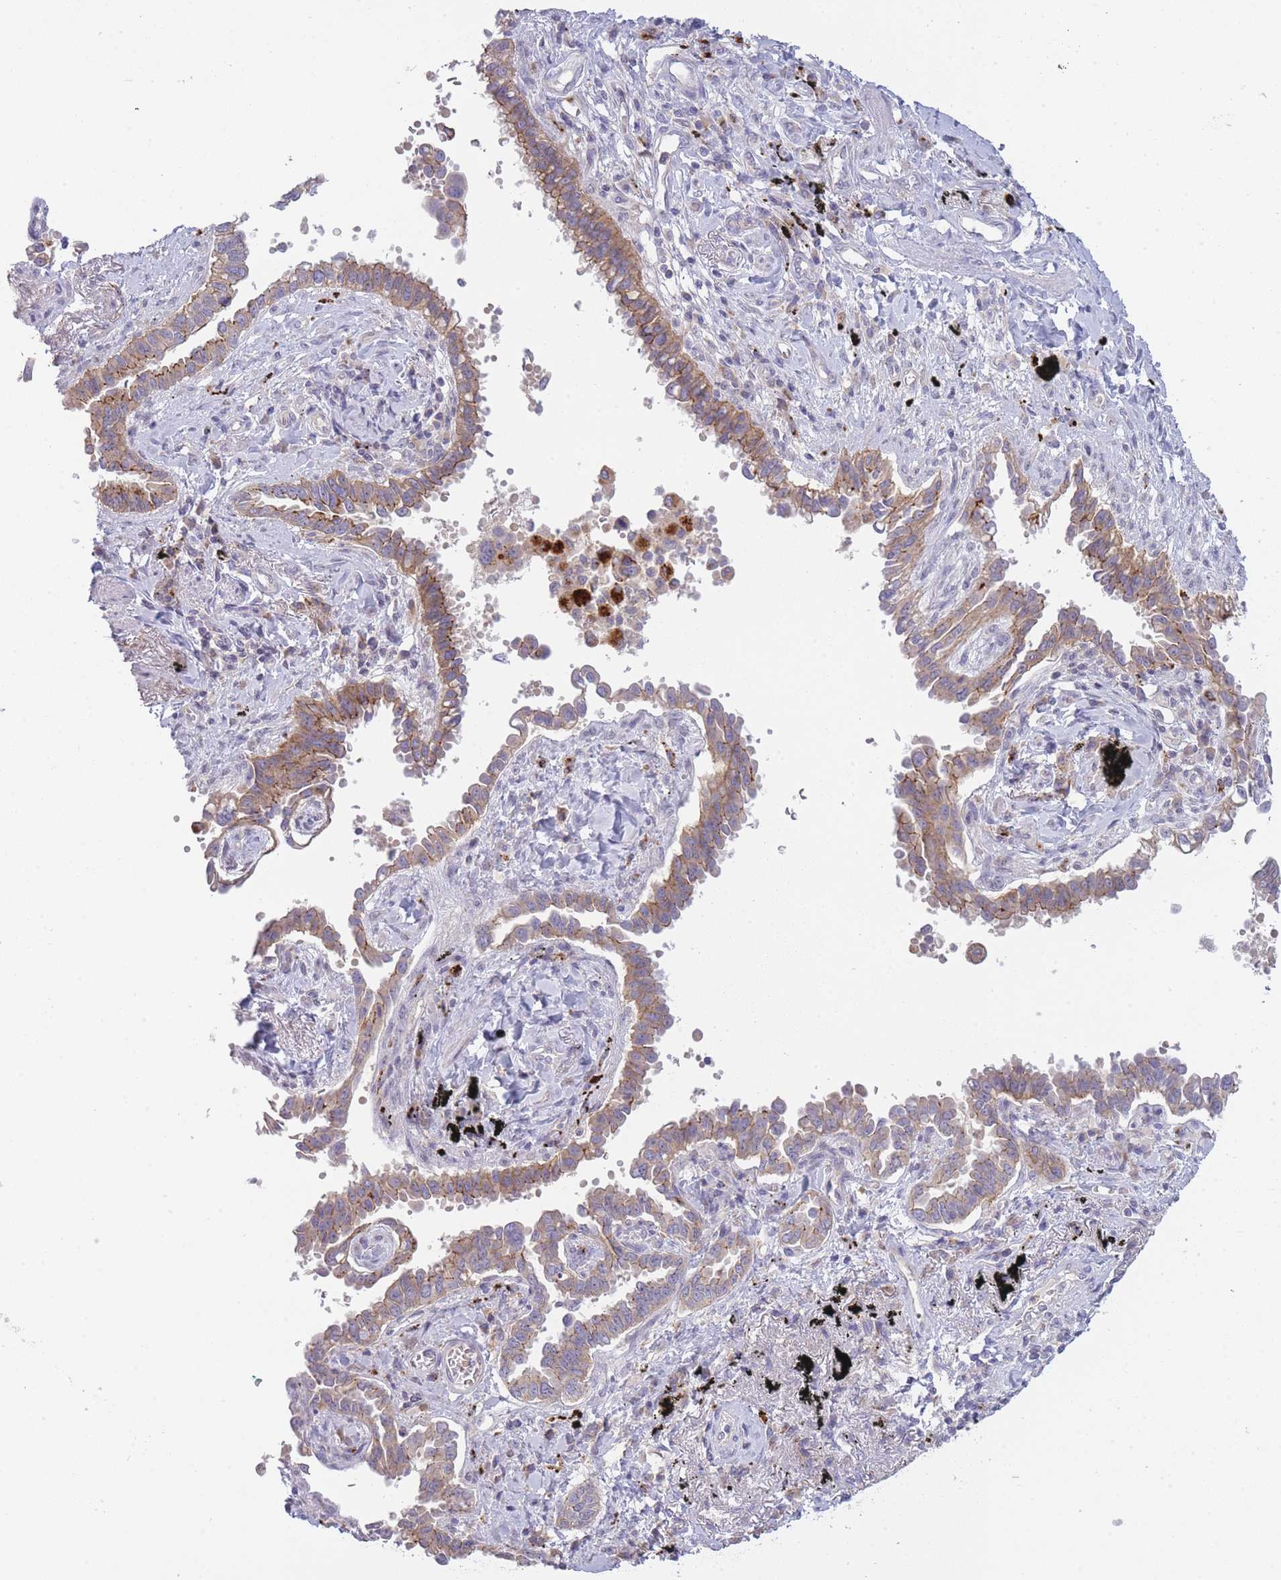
{"staining": {"intensity": "weak", "quantity": ">75%", "location": "cytoplasmic/membranous"}, "tissue": "lung cancer", "cell_type": "Tumor cells", "image_type": "cancer", "snomed": [{"axis": "morphology", "description": "Adenocarcinoma, NOS"}, {"axis": "topography", "description": "Lung"}], "caption": "Protein staining demonstrates weak cytoplasmic/membranous positivity in approximately >75% of tumor cells in adenocarcinoma (lung).", "gene": "TRIM61", "patient": {"sex": "male", "age": 67}}